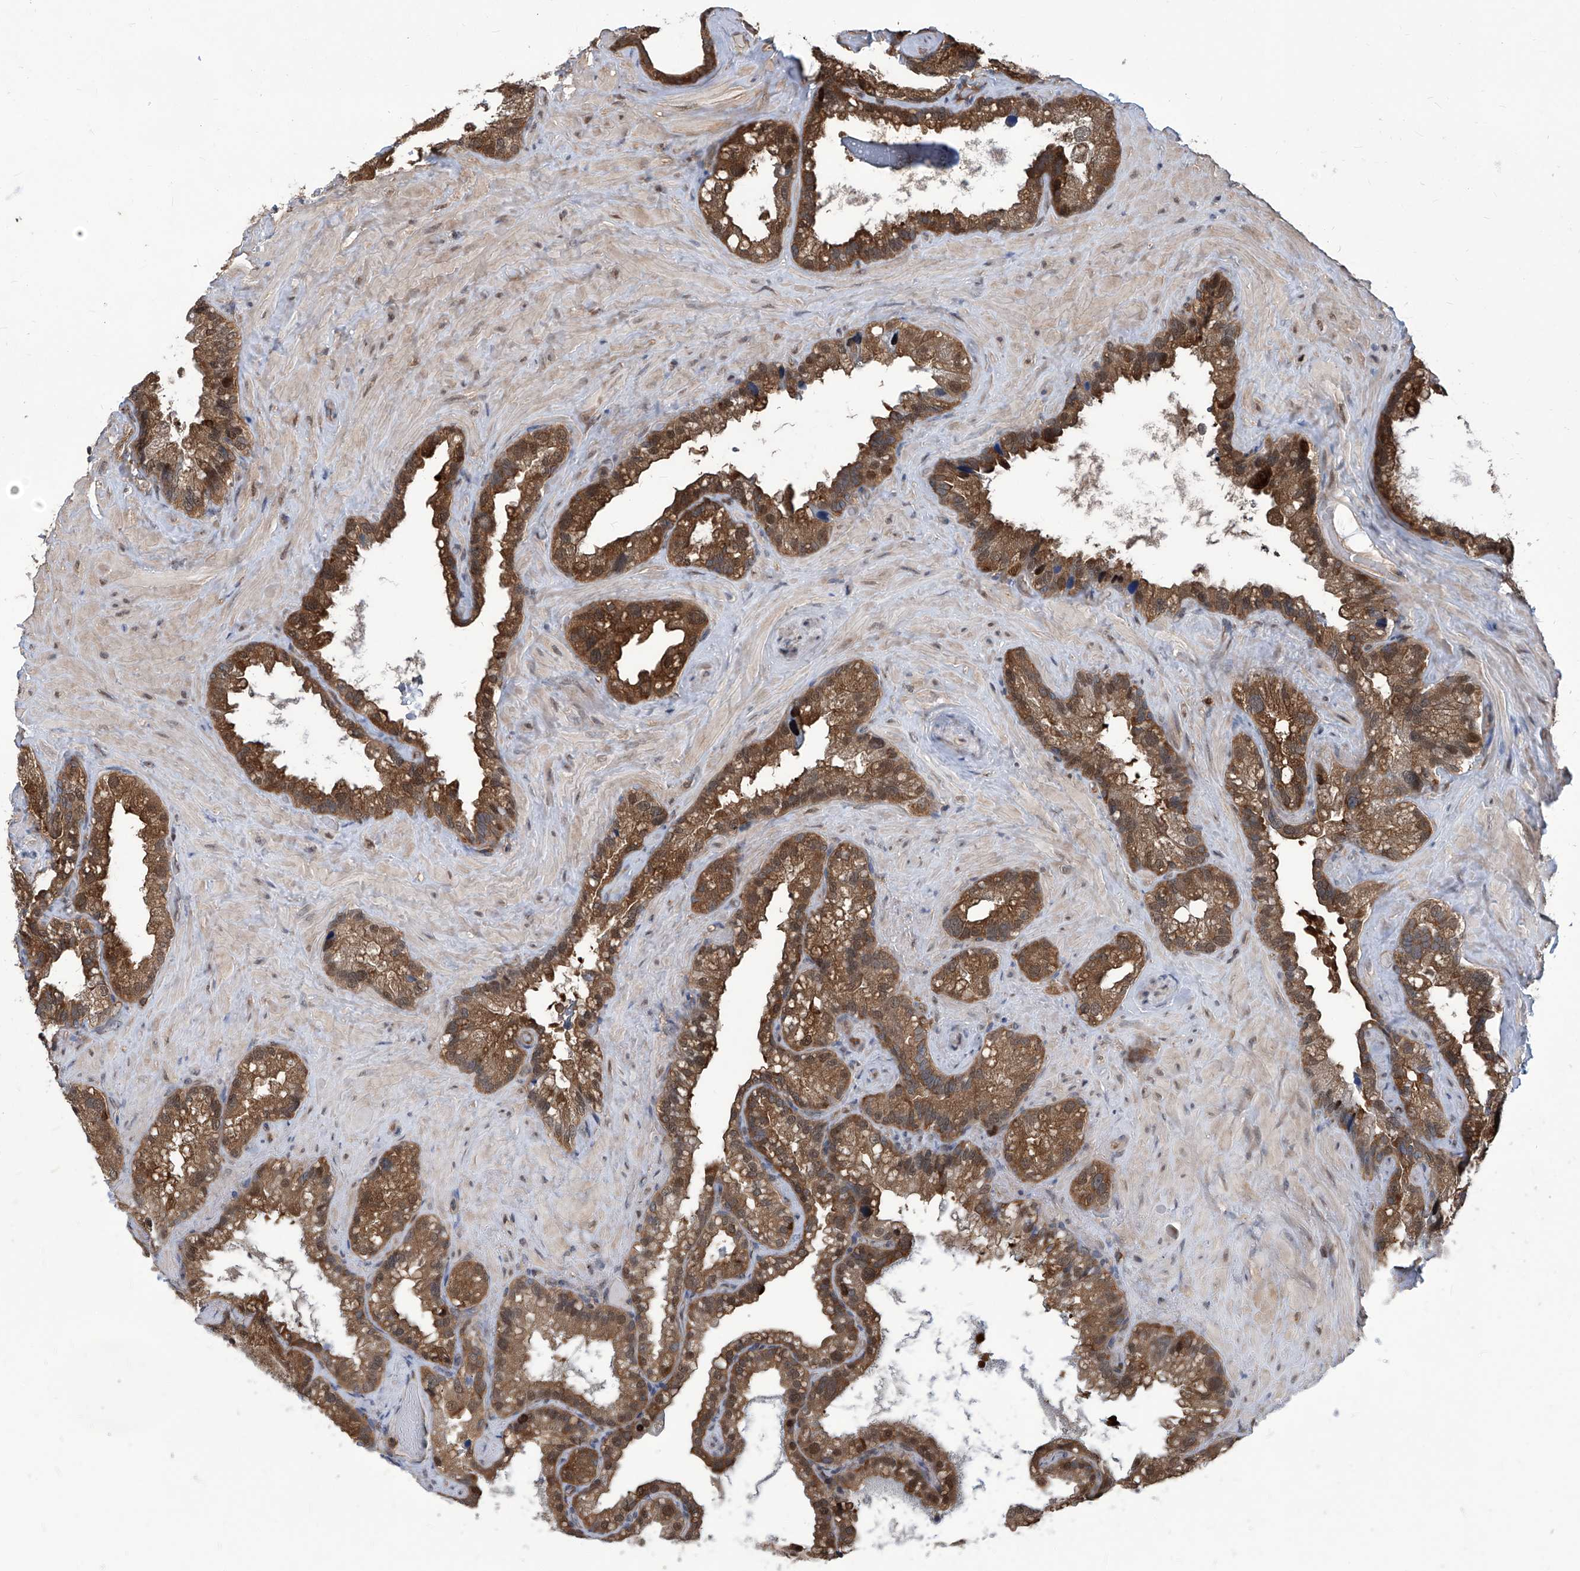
{"staining": {"intensity": "moderate", "quantity": ">75%", "location": "cytoplasmic/membranous"}, "tissue": "seminal vesicle", "cell_type": "Glandular cells", "image_type": "normal", "snomed": [{"axis": "morphology", "description": "Normal tissue, NOS"}, {"axis": "topography", "description": "Prostate"}, {"axis": "topography", "description": "Seminal veicle"}], "caption": "Immunohistochemical staining of unremarkable human seminal vesicle displays medium levels of moderate cytoplasmic/membranous staining in approximately >75% of glandular cells. (DAB IHC with brightfield microscopy, high magnification).", "gene": "PSMB1", "patient": {"sex": "male", "age": 68}}